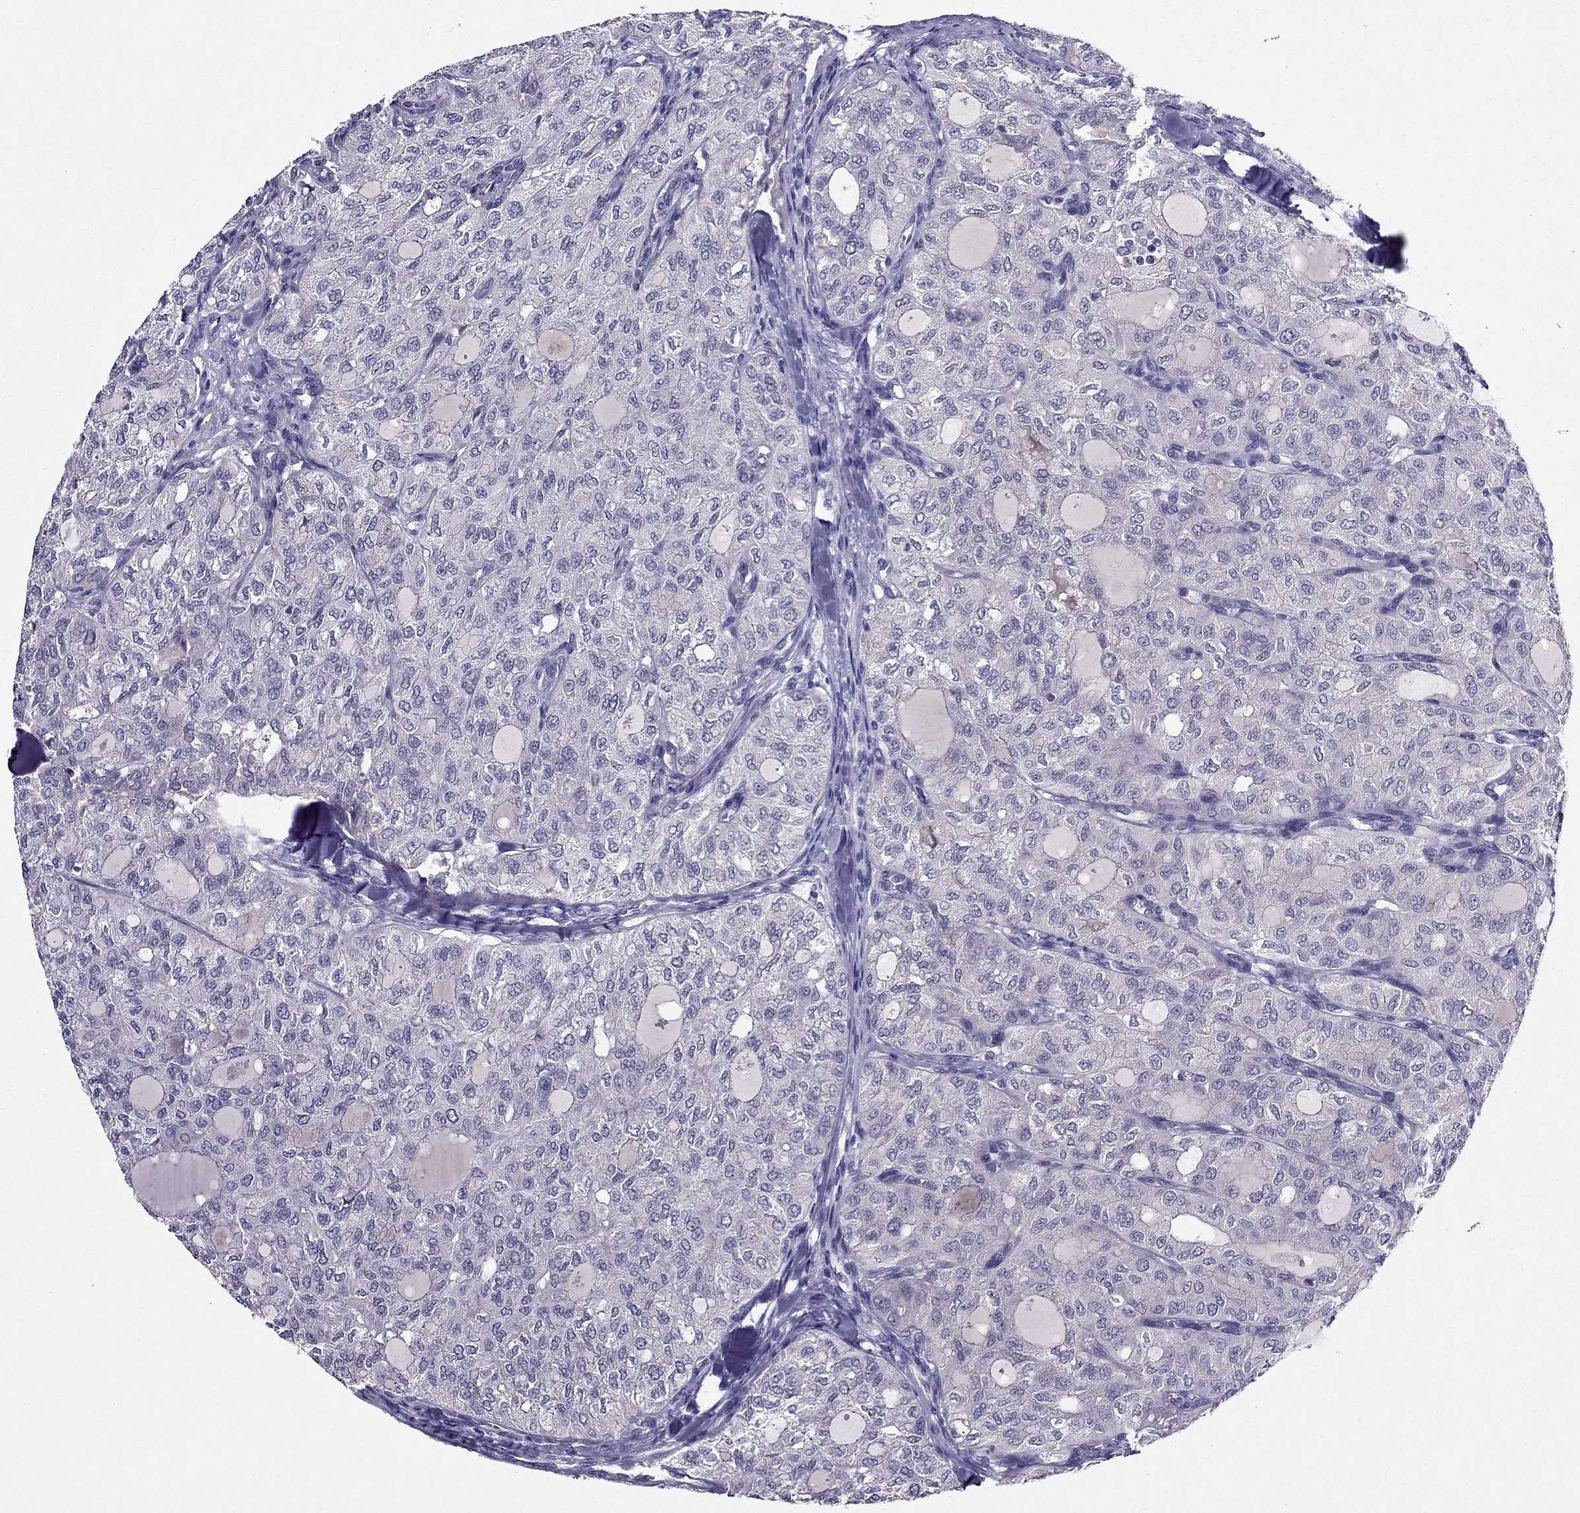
{"staining": {"intensity": "negative", "quantity": "none", "location": "none"}, "tissue": "thyroid cancer", "cell_type": "Tumor cells", "image_type": "cancer", "snomed": [{"axis": "morphology", "description": "Follicular adenoma carcinoma, NOS"}, {"axis": "topography", "description": "Thyroid gland"}], "caption": "This is a photomicrograph of immunohistochemistry (IHC) staining of thyroid cancer (follicular adenoma carcinoma), which shows no staining in tumor cells.", "gene": "DUSP15", "patient": {"sex": "male", "age": 75}}